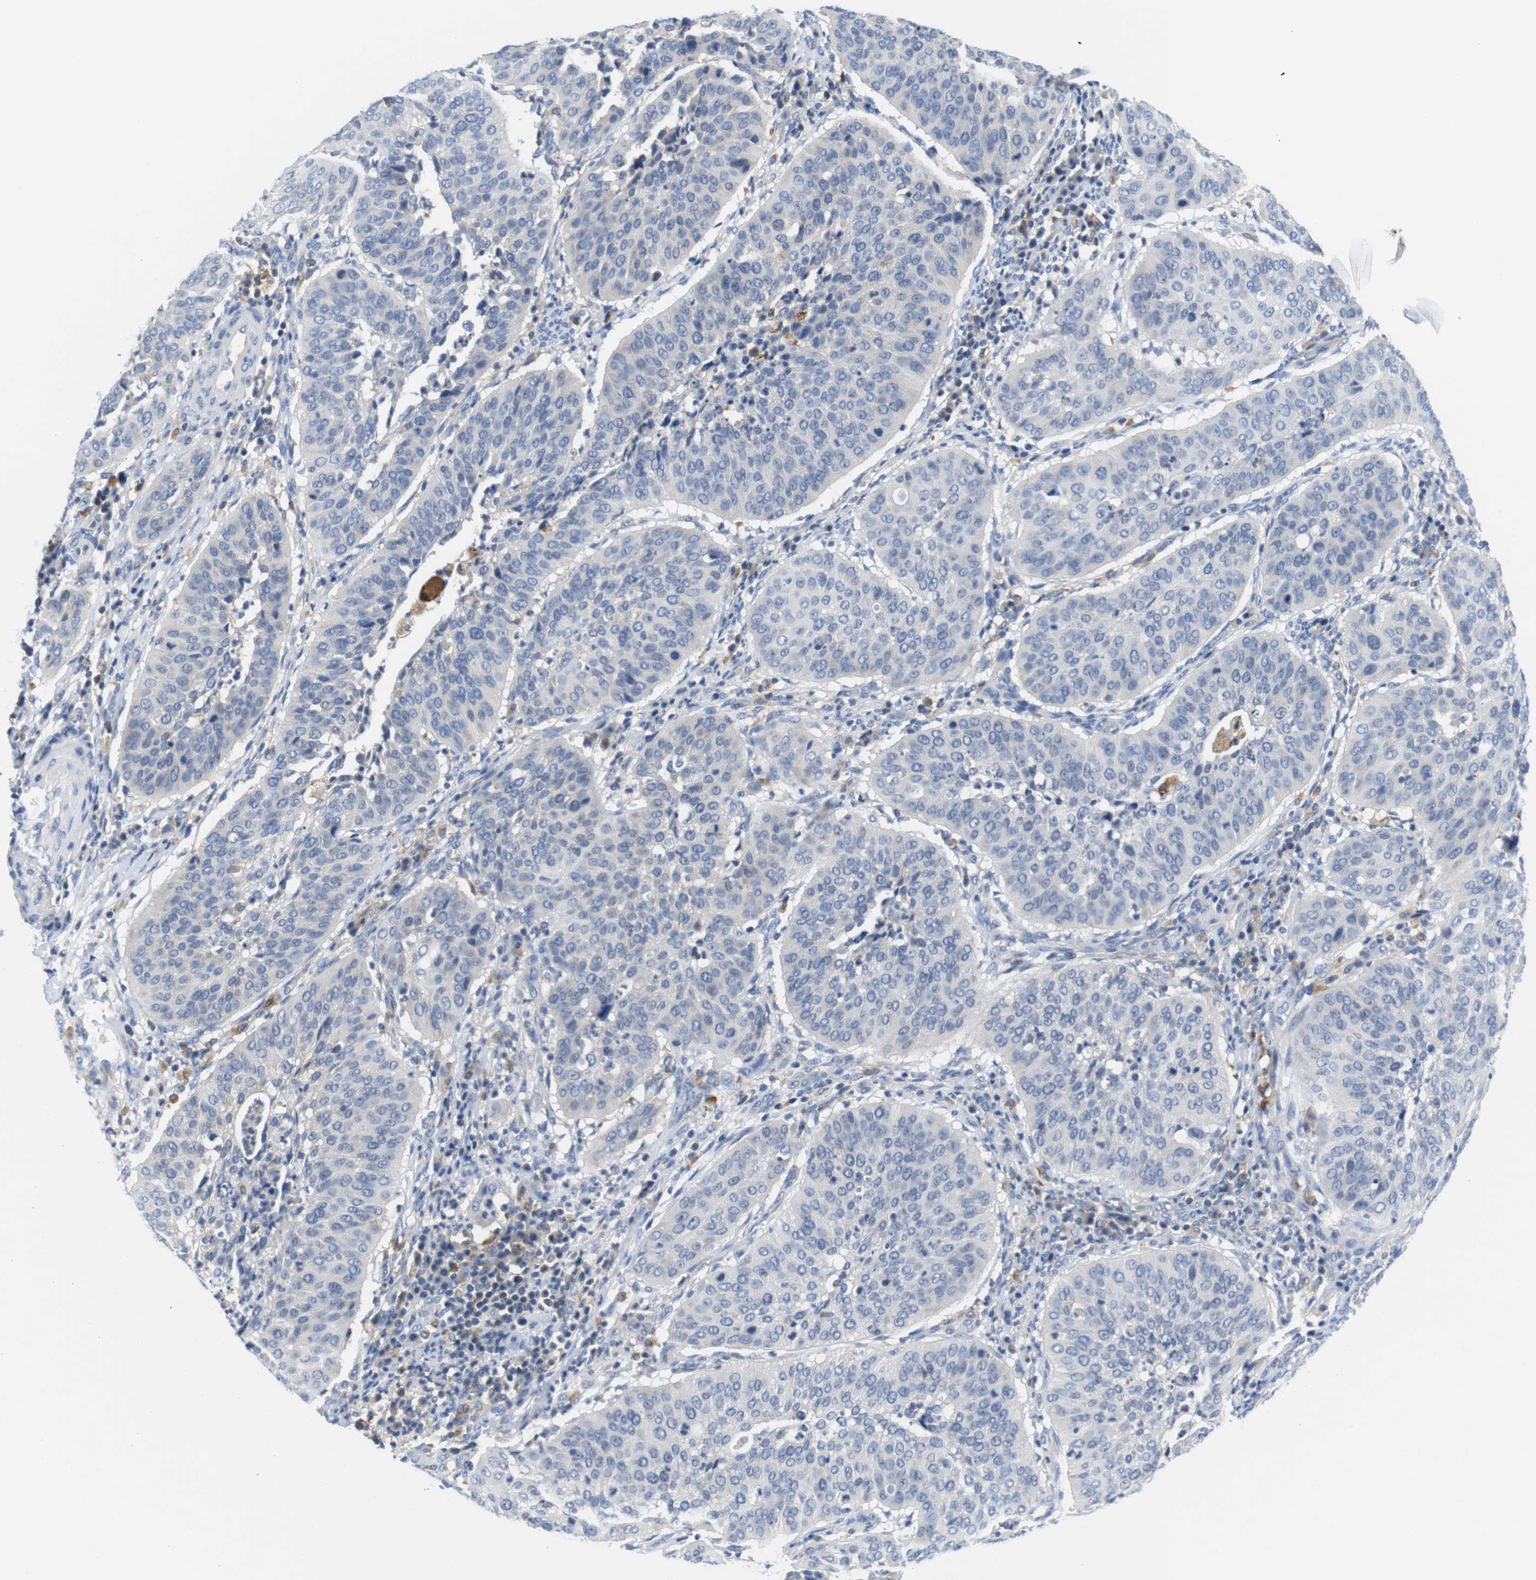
{"staining": {"intensity": "negative", "quantity": "none", "location": "none"}, "tissue": "cervical cancer", "cell_type": "Tumor cells", "image_type": "cancer", "snomed": [{"axis": "morphology", "description": "Normal tissue, NOS"}, {"axis": "morphology", "description": "Squamous cell carcinoma, NOS"}, {"axis": "topography", "description": "Cervix"}], "caption": "Immunohistochemical staining of human squamous cell carcinoma (cervical) exhibits no significant staining in tumor cells. Nuclei are stained in blue.", "gene": "CNGA2", "patient": {"sex": "female", "age": 39}}